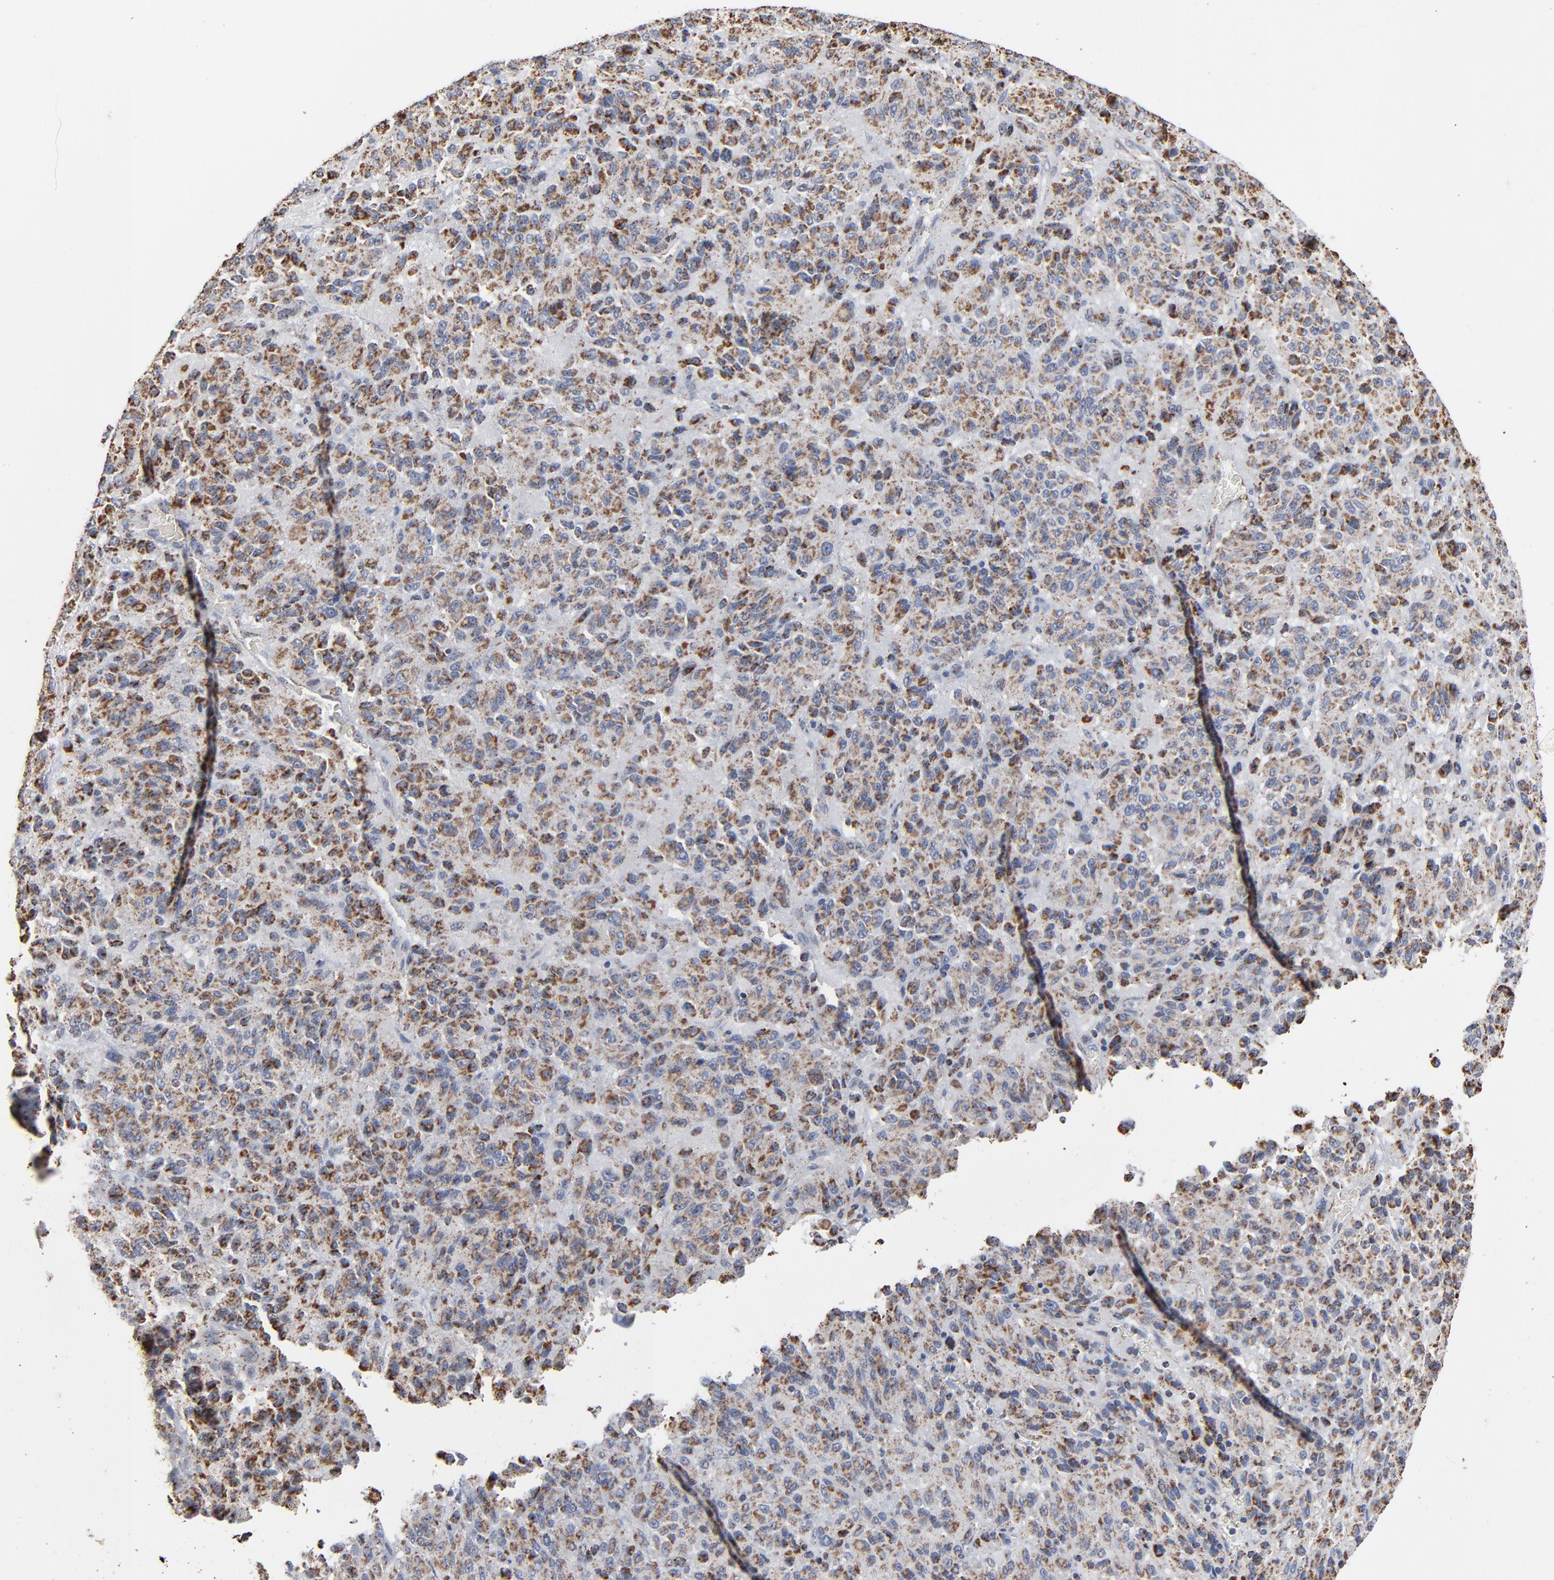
{"staining": {"intensity": "moderate", "quantity": ">75%", "location": "cytoplasmic/membranous"}, "tissue": "melanoma", "cell_type": "Tumor cells", "image_type": "cancer", "snomed": [{"axis": "morphology", "description": "Malignant melanoma, Metastatic site"}, {"axis": "topography", "description": "Lung"}], "caption": "IHC (DAB) staining of melanoma reveals moderate cytoplasmic/membranous protein positivity in about >75% of tumor cells. The protein of interest is stained brown, and the nuclei are stained in blue (DAB IHC with brightfield microscopy, high magnification).", "gene": "UQCRC1", "patient": {"sex": "male", "age": 64}}